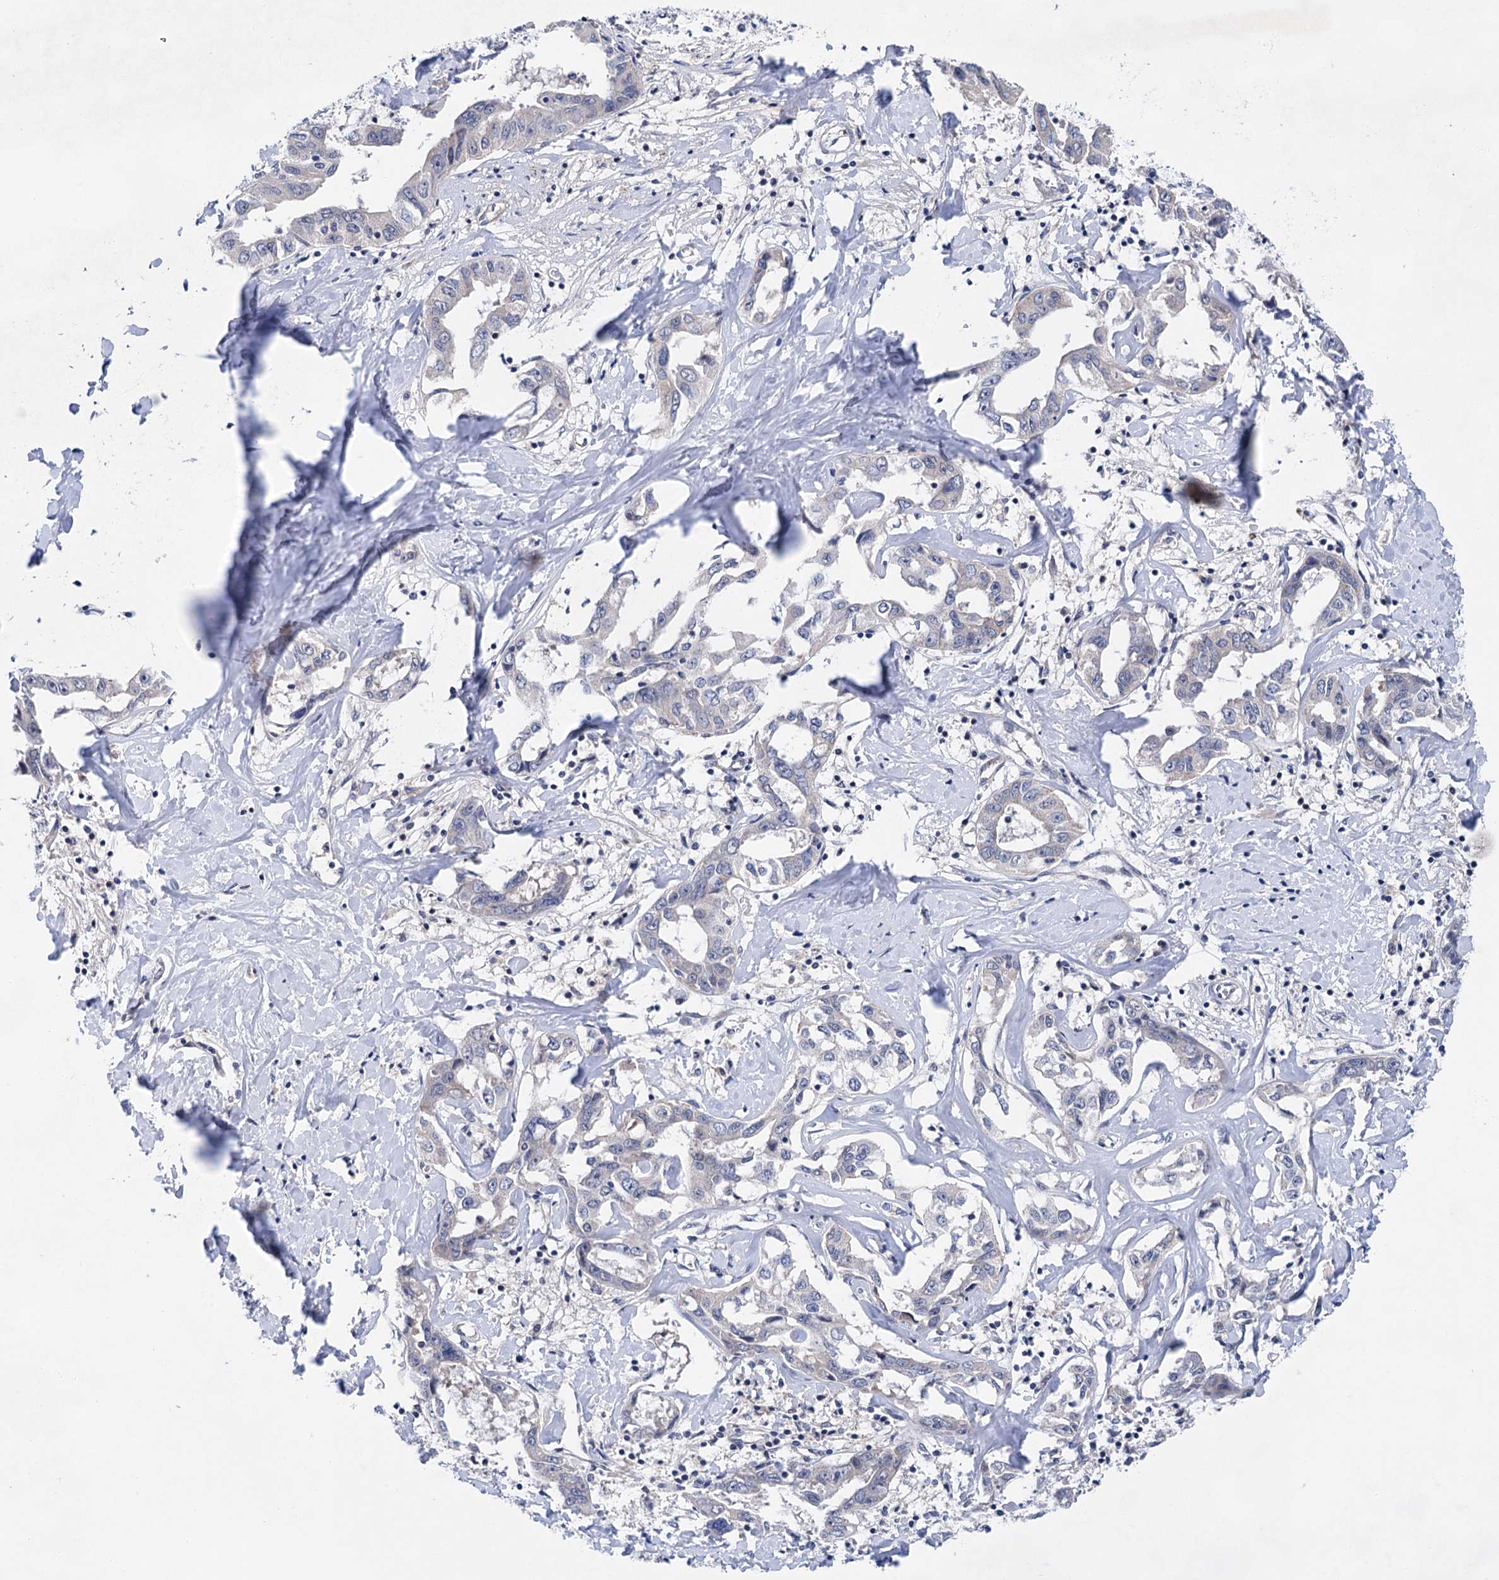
{"staining": {"intensity": "negative", "quantity": "none", "location": "none"}, "tissue": "liver cancer", "cell_type": "Tumor cells", "image_type": "cancer", "snomed": [{"axis": "morphology", "description": "Cholangiocarcinoma"}, {"axis": "topography", "description": "Liver"}], "caption": "DAB (3,3'-diaminobenzidine) immunohistochemical staining of human liver cholangiocarcinoma reveals no significant expression in tumor cells.", "gene": "MORN3", "patient": {"sex": "male", "age": 59}}